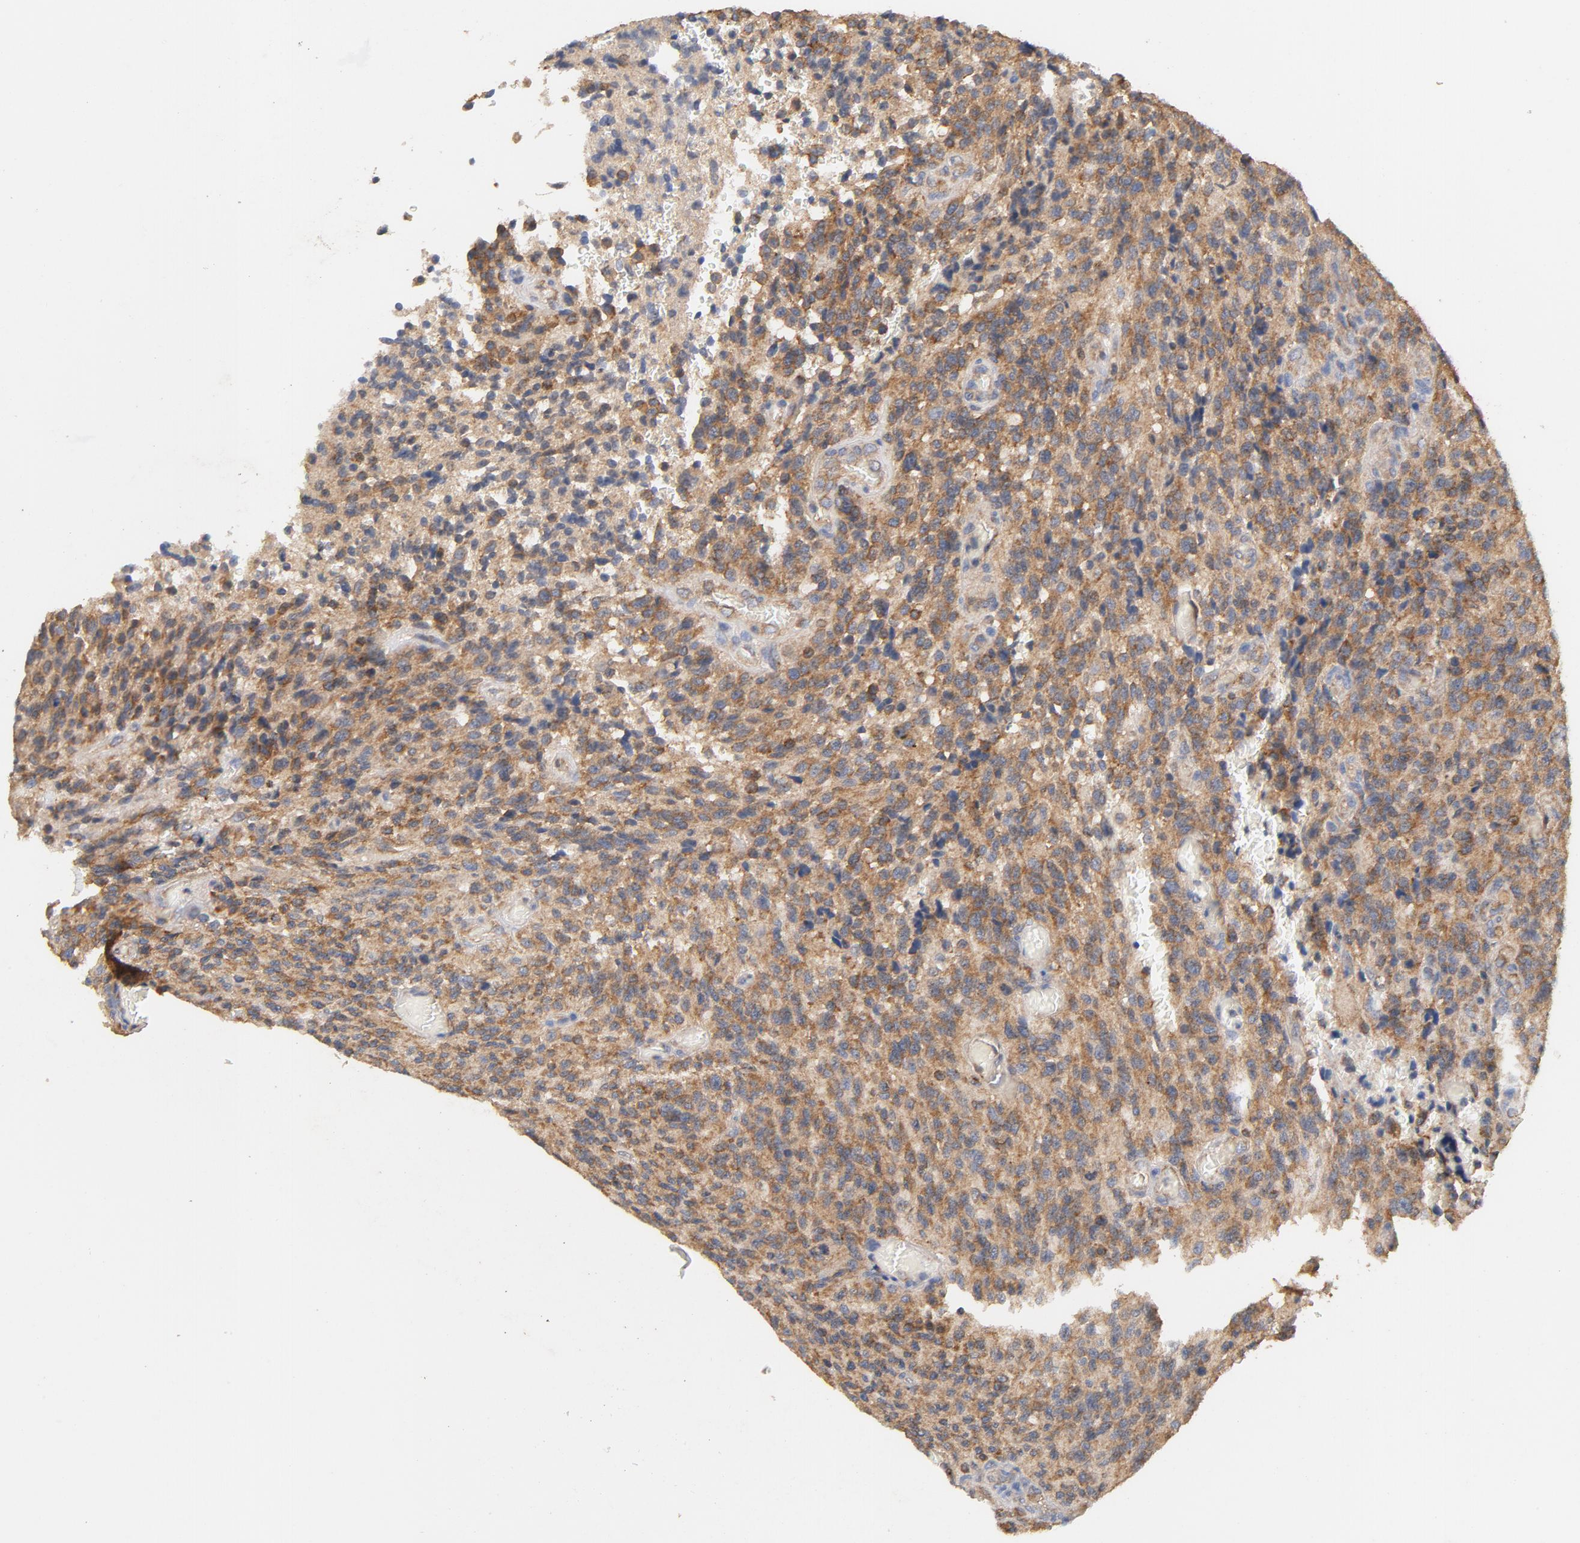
{"staining": {"intensity": "moderate", "quantity": ">75%", "location": "cytoplasmic/membranous"}, "tissue": "glioma", "cell_type": "Tumor cells", "image_type": "cancer", "snomed": [{"axis": "morphology", "description": "Normal tissue, NOS"}, {"axis": "morphology", "description": "Glioma, malignant, High grade"}, {"axis": "topography", "description": "Cerebral cortex"}], "caption": "Immunohistochemical staining of malignant glioma (high-grade) reveals moderate cytoplasmic/membranous protein expression in about >75% of tumor cells. The protein is stained brown, and the nuclei are stained in blue (DAB (3,3'-diaminobenzidine) IHC with brightfield microscopy, high magnification).", "gene": "DDX6", "patient": {"sex": "male", "age": 56}}